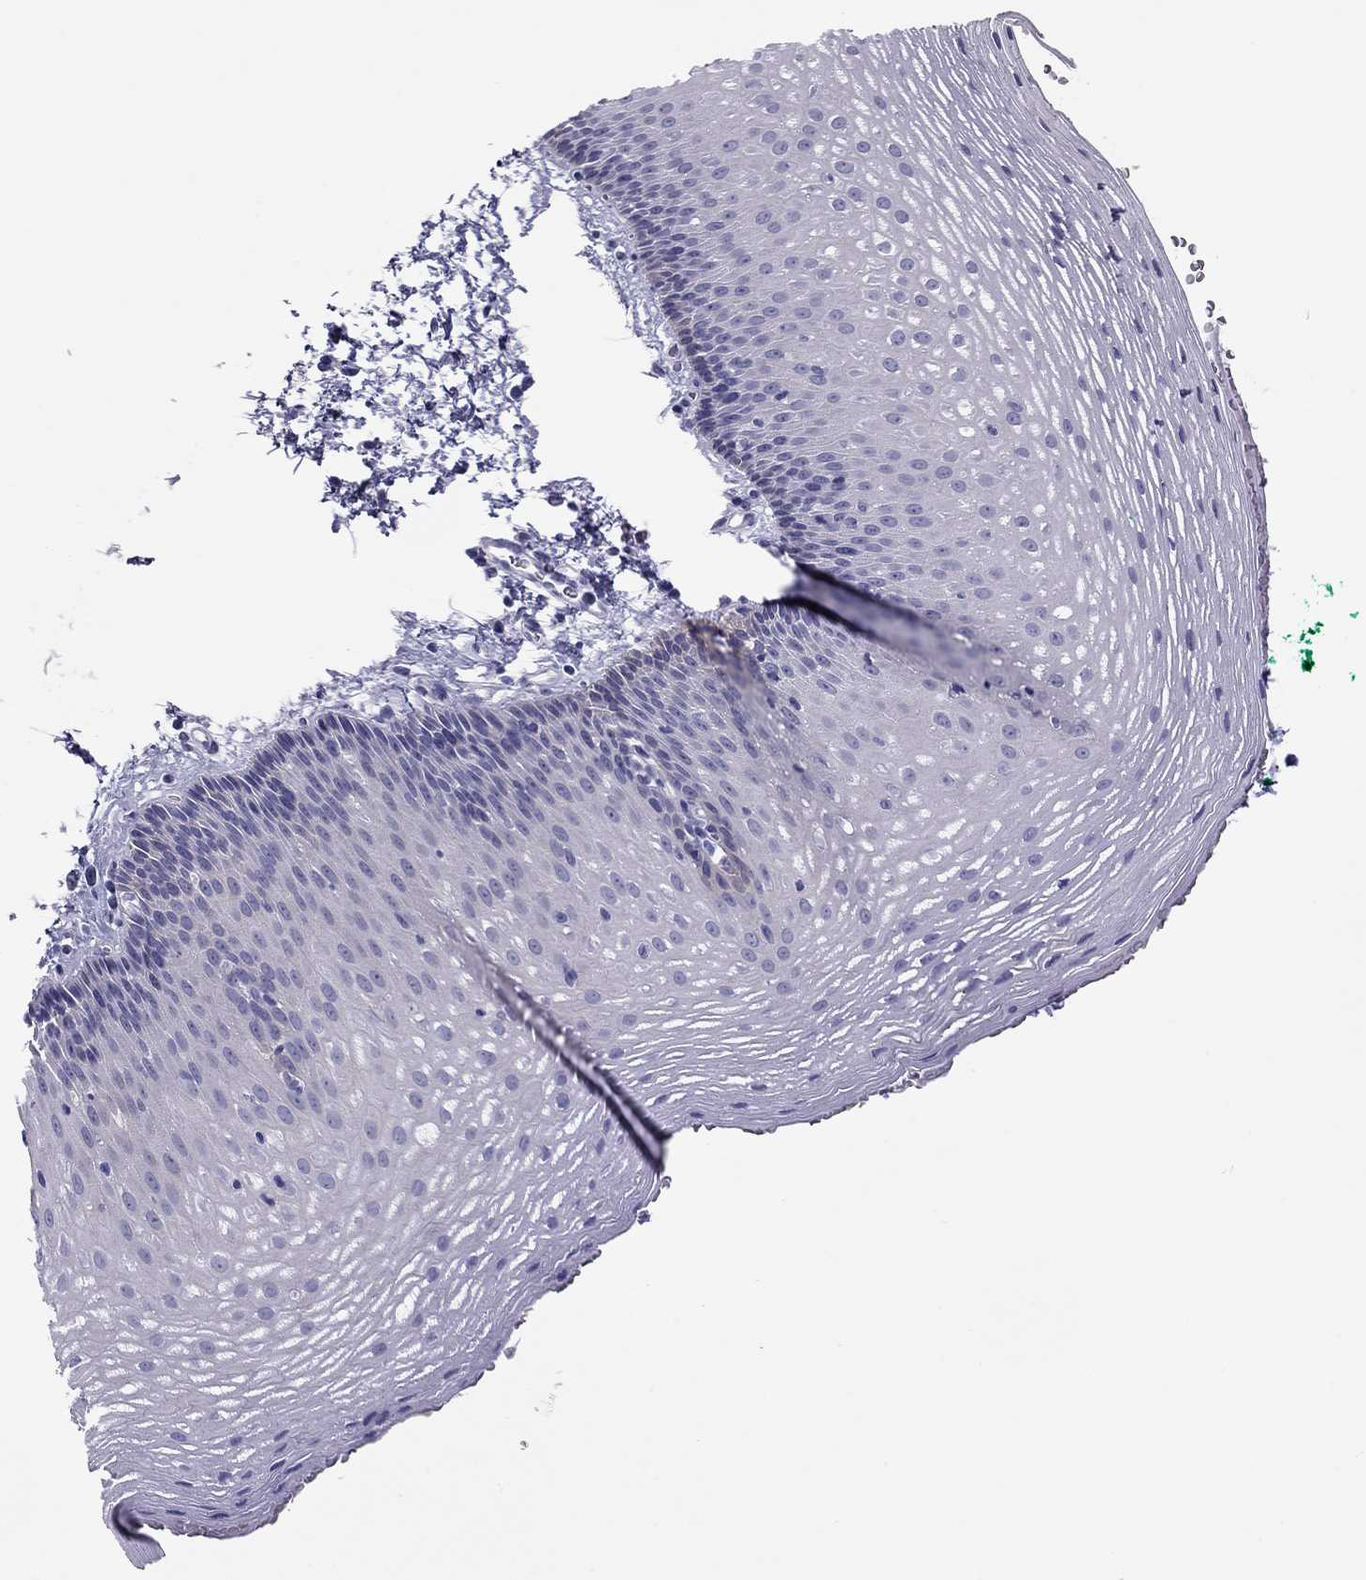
{"staining": {"intensity": "negative", "quantity": "none", "location": "none"}, "tissue": "esophagus", "cell_type": "Squamous epithelial cells", "image_type": "normal", "snomed": [{"axis": "morphology", "description": "Normal tissue, NOS"}, {"axis": "topography", "description": "Esophagus"}], "caption": "There is no significant expression in squamous epithelial cells of esophagus. (IHC, brightfield microscopy, high magnification).", "gene": "KCNV2", "patient": {"sex": "male", "age": 76}}